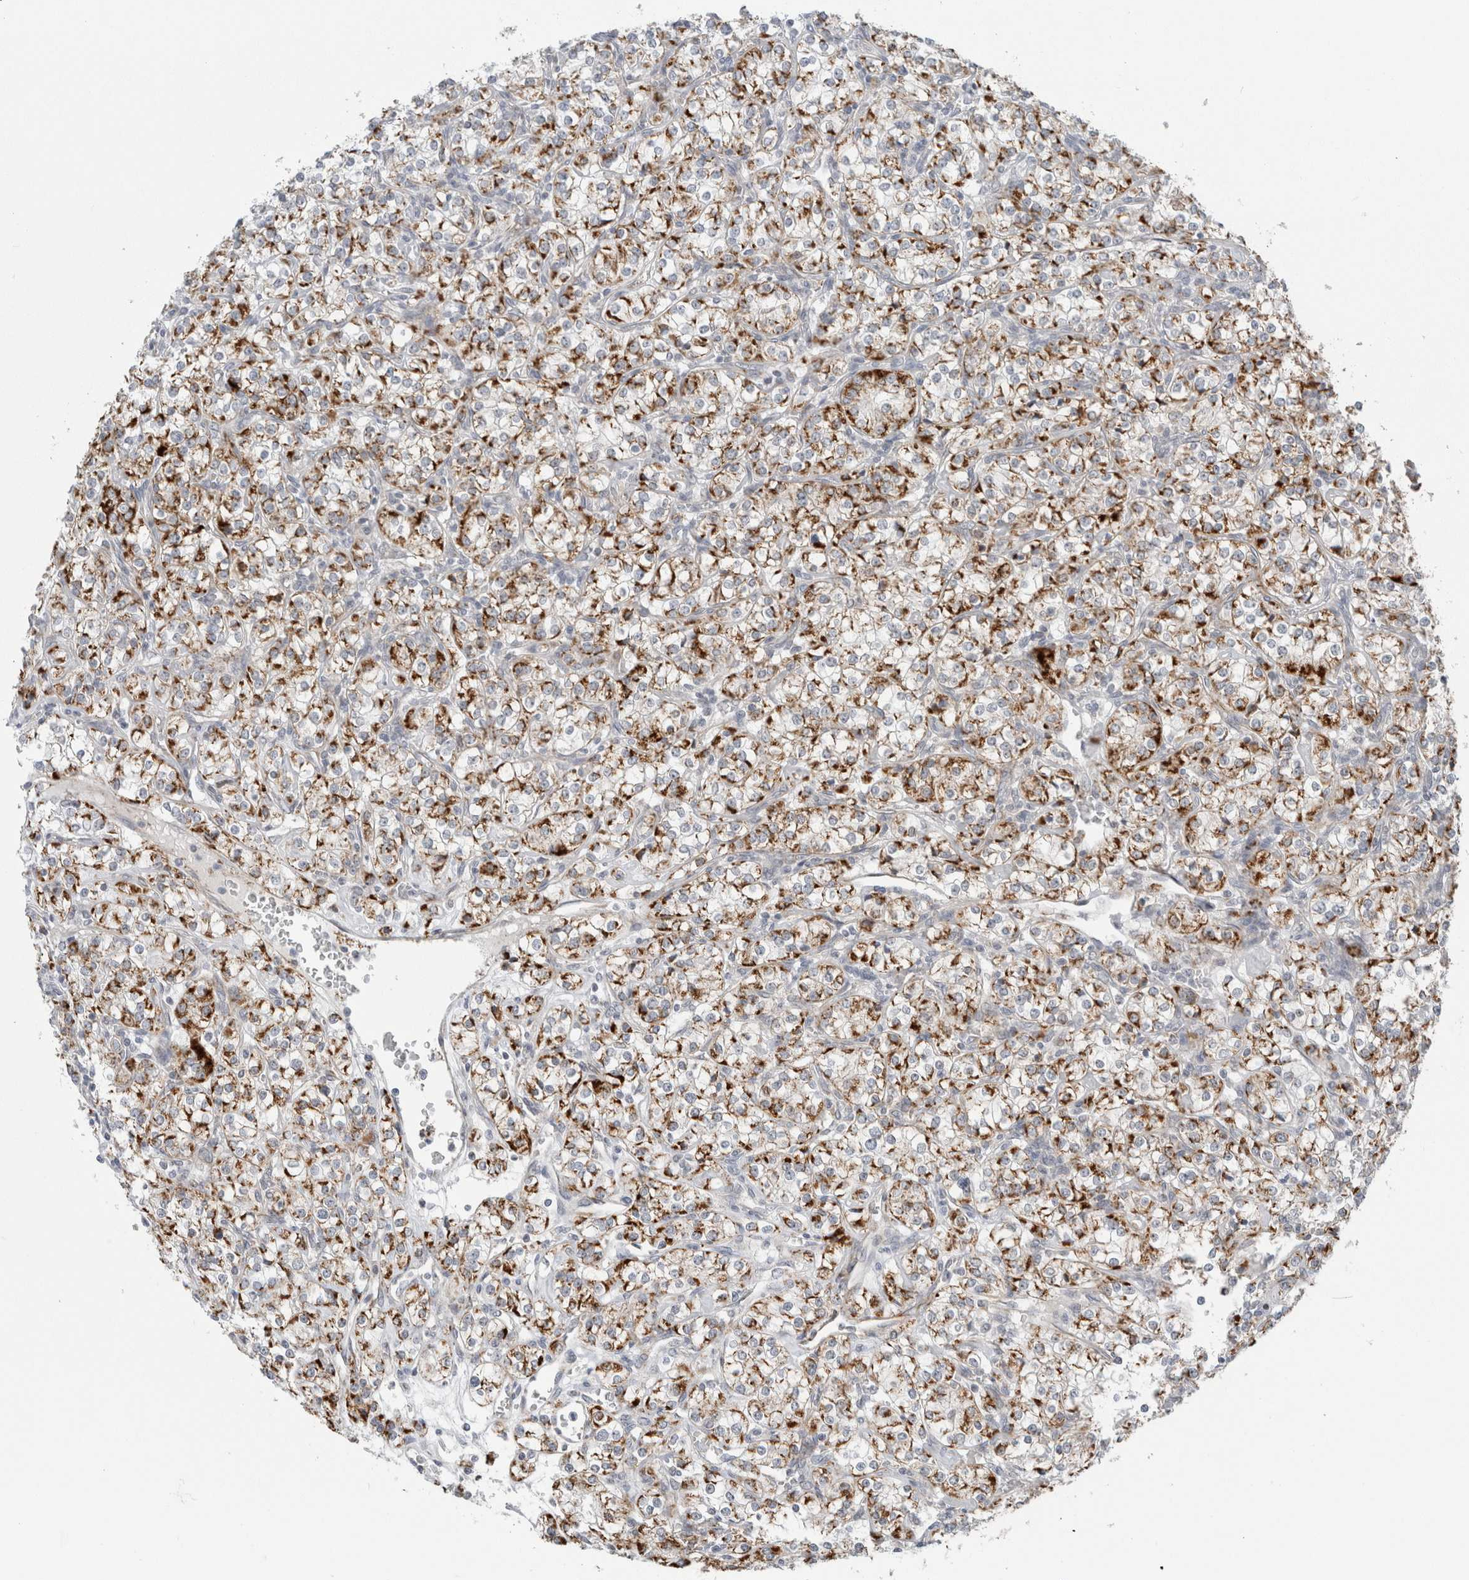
{"staining": {"intensity": "strong", "quantity": ">75%", "location": "cytoplasmic/membranous"}, "tissue": "renal cancer", "cell_type": "Tumor cells", "image_type": "cancer", "snomed": [{"axis": "morphology", "description": "Adenocarcinoma, NOS"}, {"axis": "topography", "description": "Kidney"}], "caption": "Immunohistochemistry image of adenocarcinoma (renal) stained for a protein (brown), which demonstrates high levels of strong cytoplasmic/membranous positivity in approximately >75% of tumor cells.", "gene": "FAHD1", "patient": {"sex": "male", "age": 77}}